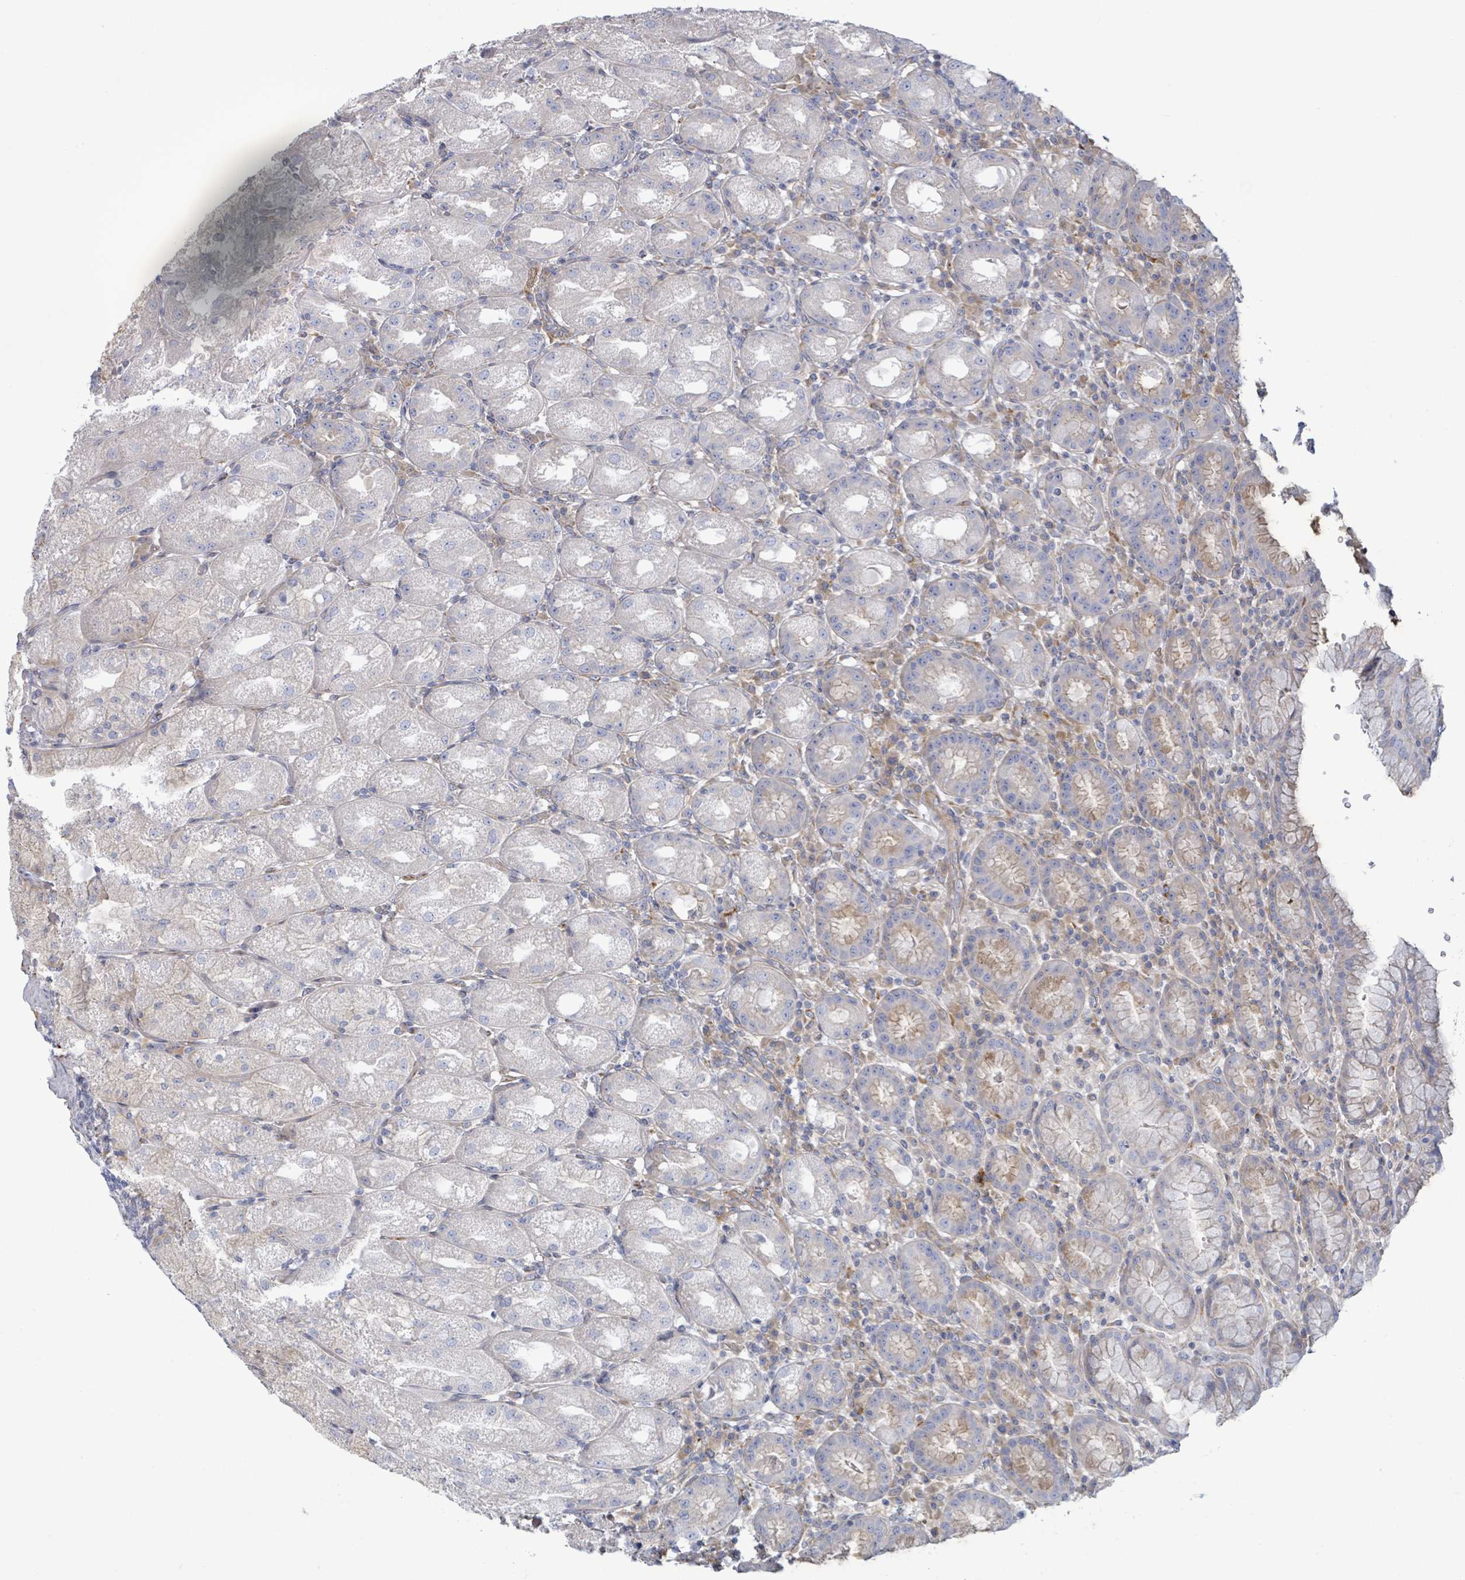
{"staining": {"intensity": "weak", "quantity": "25%-75%", "location": "cytoplasmic/membranous"}, "tissue": "stomach", "cell_type": "Glandular cells", "image_type": "normal", "snomed": [{"axis": "morphology", "description": "Normal tissue, NOS"}, {"axis": "topography", "description": "Stomach, upper"}], "caption": "Stomach stained with DAB immunohistochemistry reveals low levels of weak cytoplasmic/membranous expression in approximately 25%-75% of glandular cells.", "gene": "COL13A1", "patient": {"sex": "male", "age": 52}}